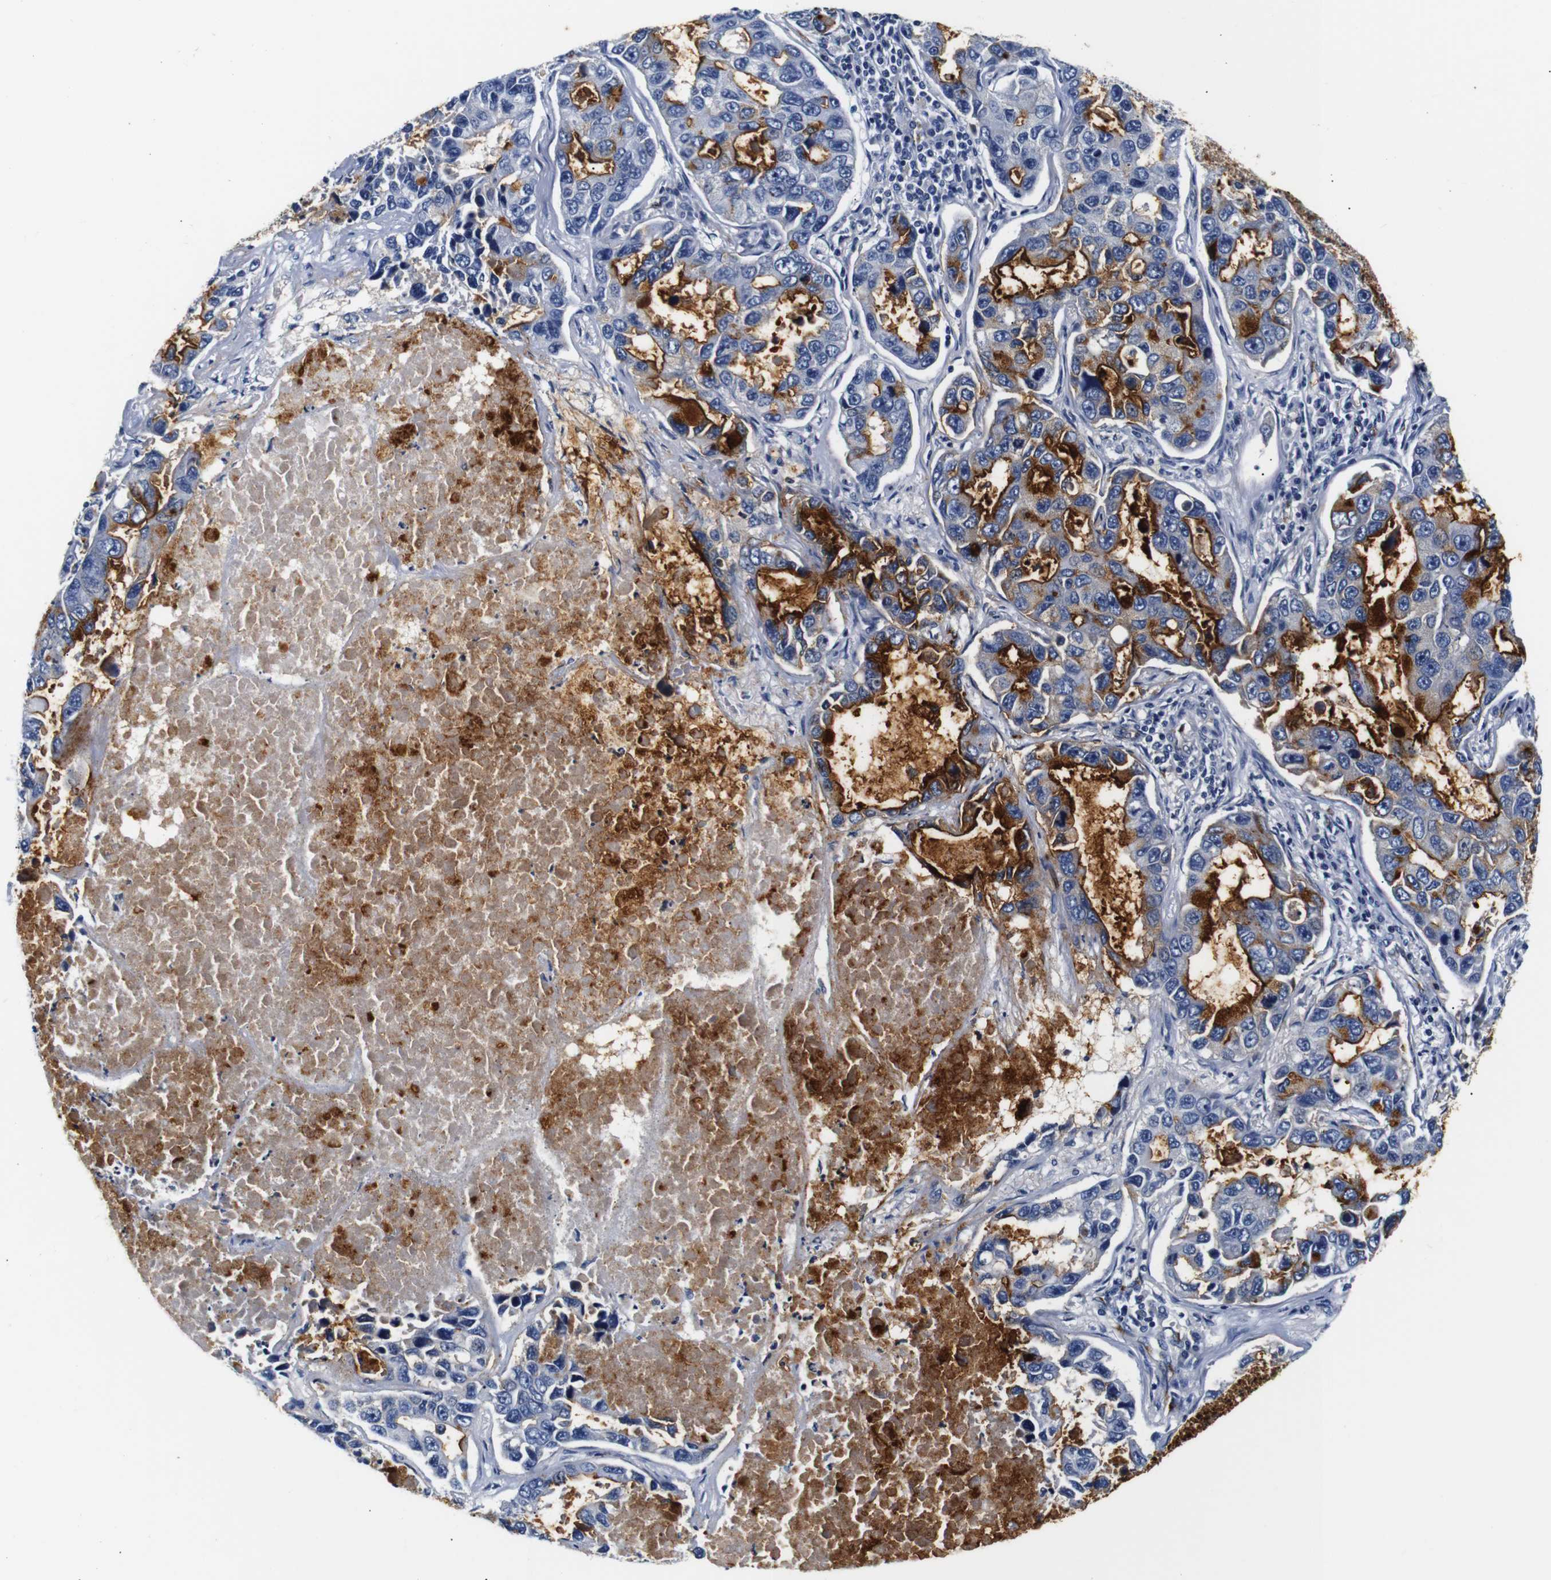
{"staining": {"intensity": "strong", "quantity": "25%-75%", "location": "cytoplasmic/membranous"}, "tissue": "lung cancer", "cell_type": "Tumor cells", "image_type": "cancer", "snomed": [{"axis": "morphology", "description": "Adenocarcinoma, NOS"}, {"axis": "topography", "description": "Lung"}], "caption": "The histopathology image exhibits staining of lung cancer (adenocarcinoma), revealing strong cytoplasmic/membranous protein positivity (brown color) within tumor cells. (DAB (3,3'-diaminobenzidine) IHC, brown staining for protein, blue staining for nuclei).", "gene": "MUC4", "patient": {"sex": "male", "age": 64}}